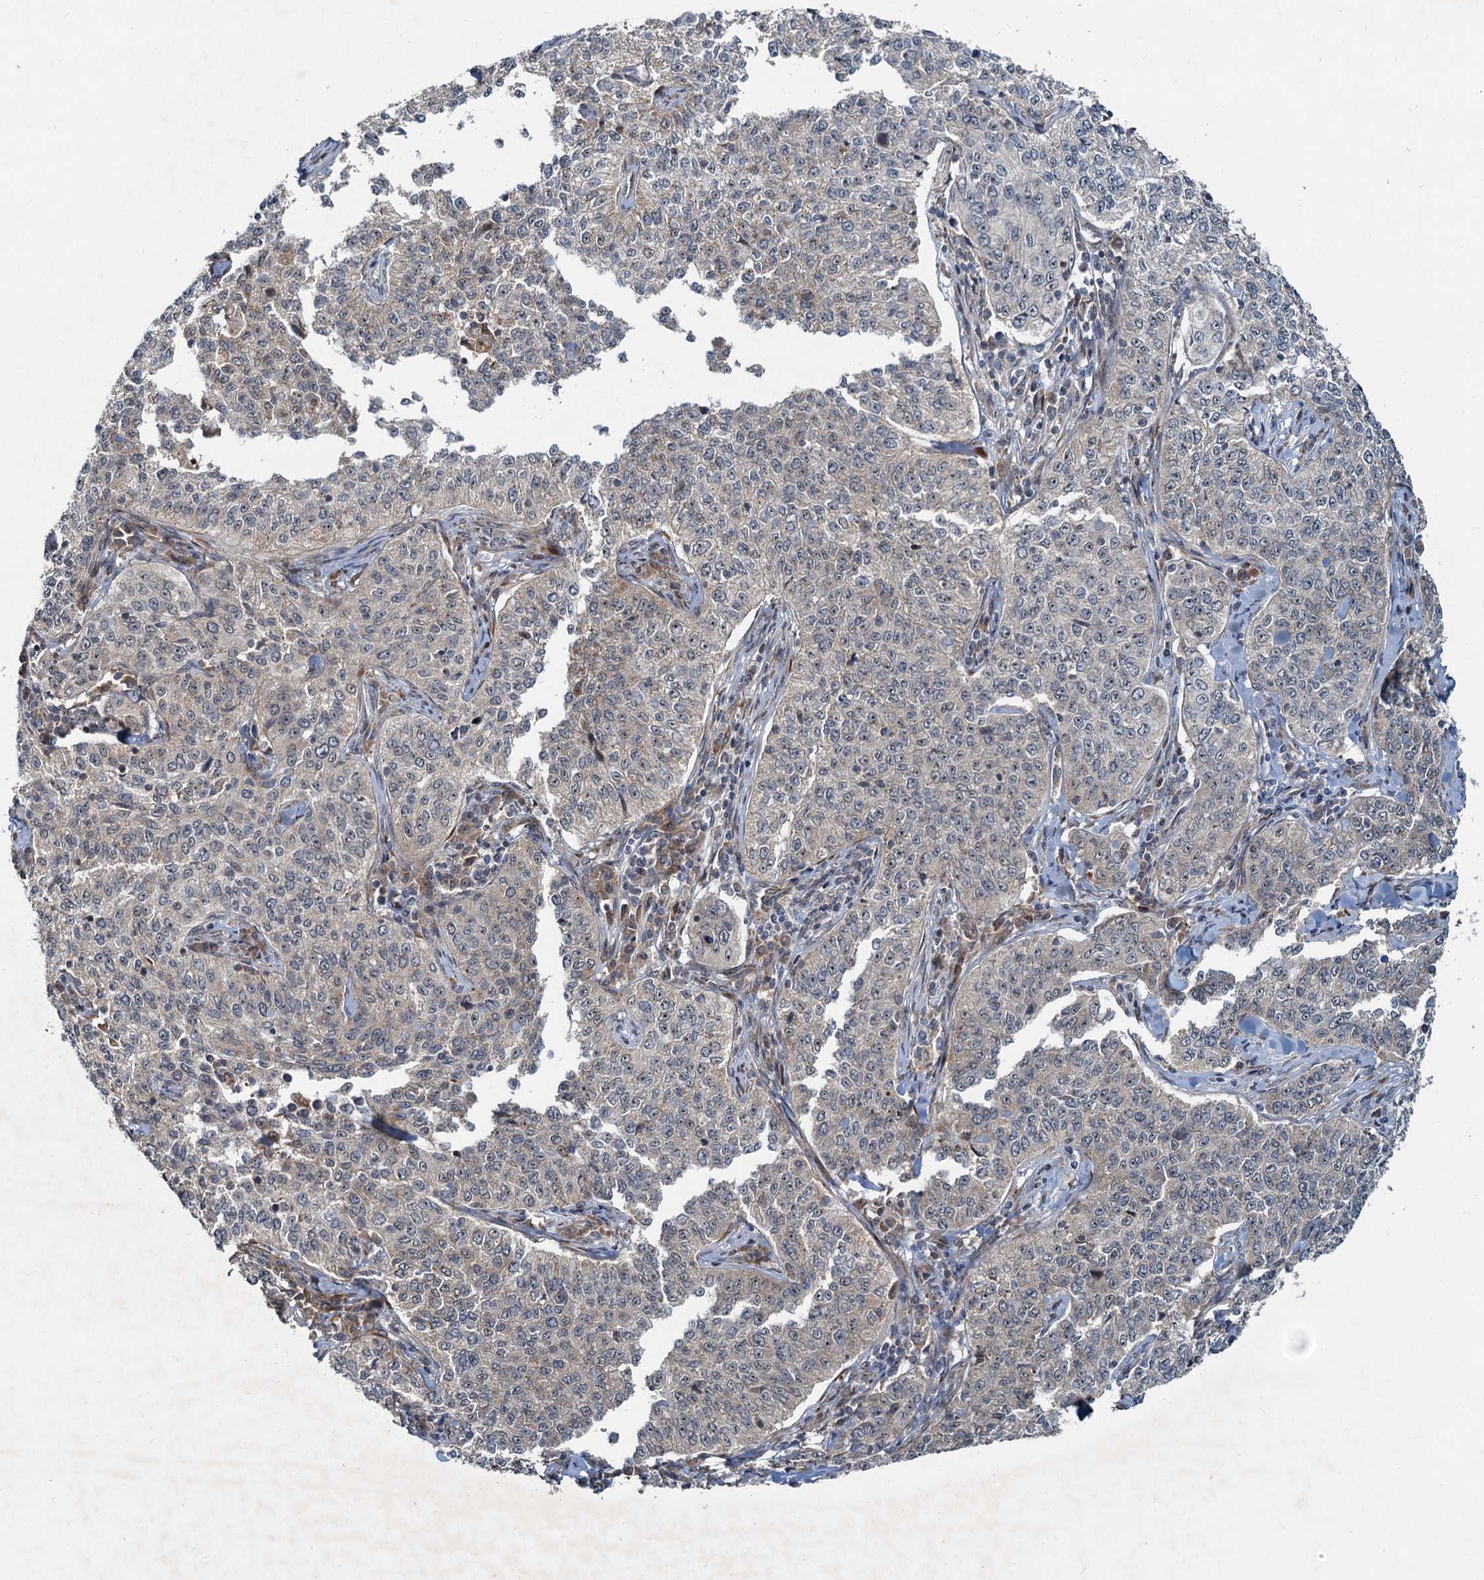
{"staining": {"intensity": "weak", "quantity": "<25%", "location": "cytoplasmic/membranous"}, "tissue": "cervical cancer", "cell_type": "Tumor cells", "image_type": "cancer", "snomed": [{"axis": "morphology", "description": "Squamous cell carcinoma, NOS"}, {"axis": "topography", "description": "Cervix"}], "caption": "Immunohistochemistry histopathology image of human cervical cancer (squamous cell carcinoma) stained for a protein (brown), which shows no positivity in tumor cells.", "gene": "CEP68", "patient": {"sex": "female", "age": 35}}